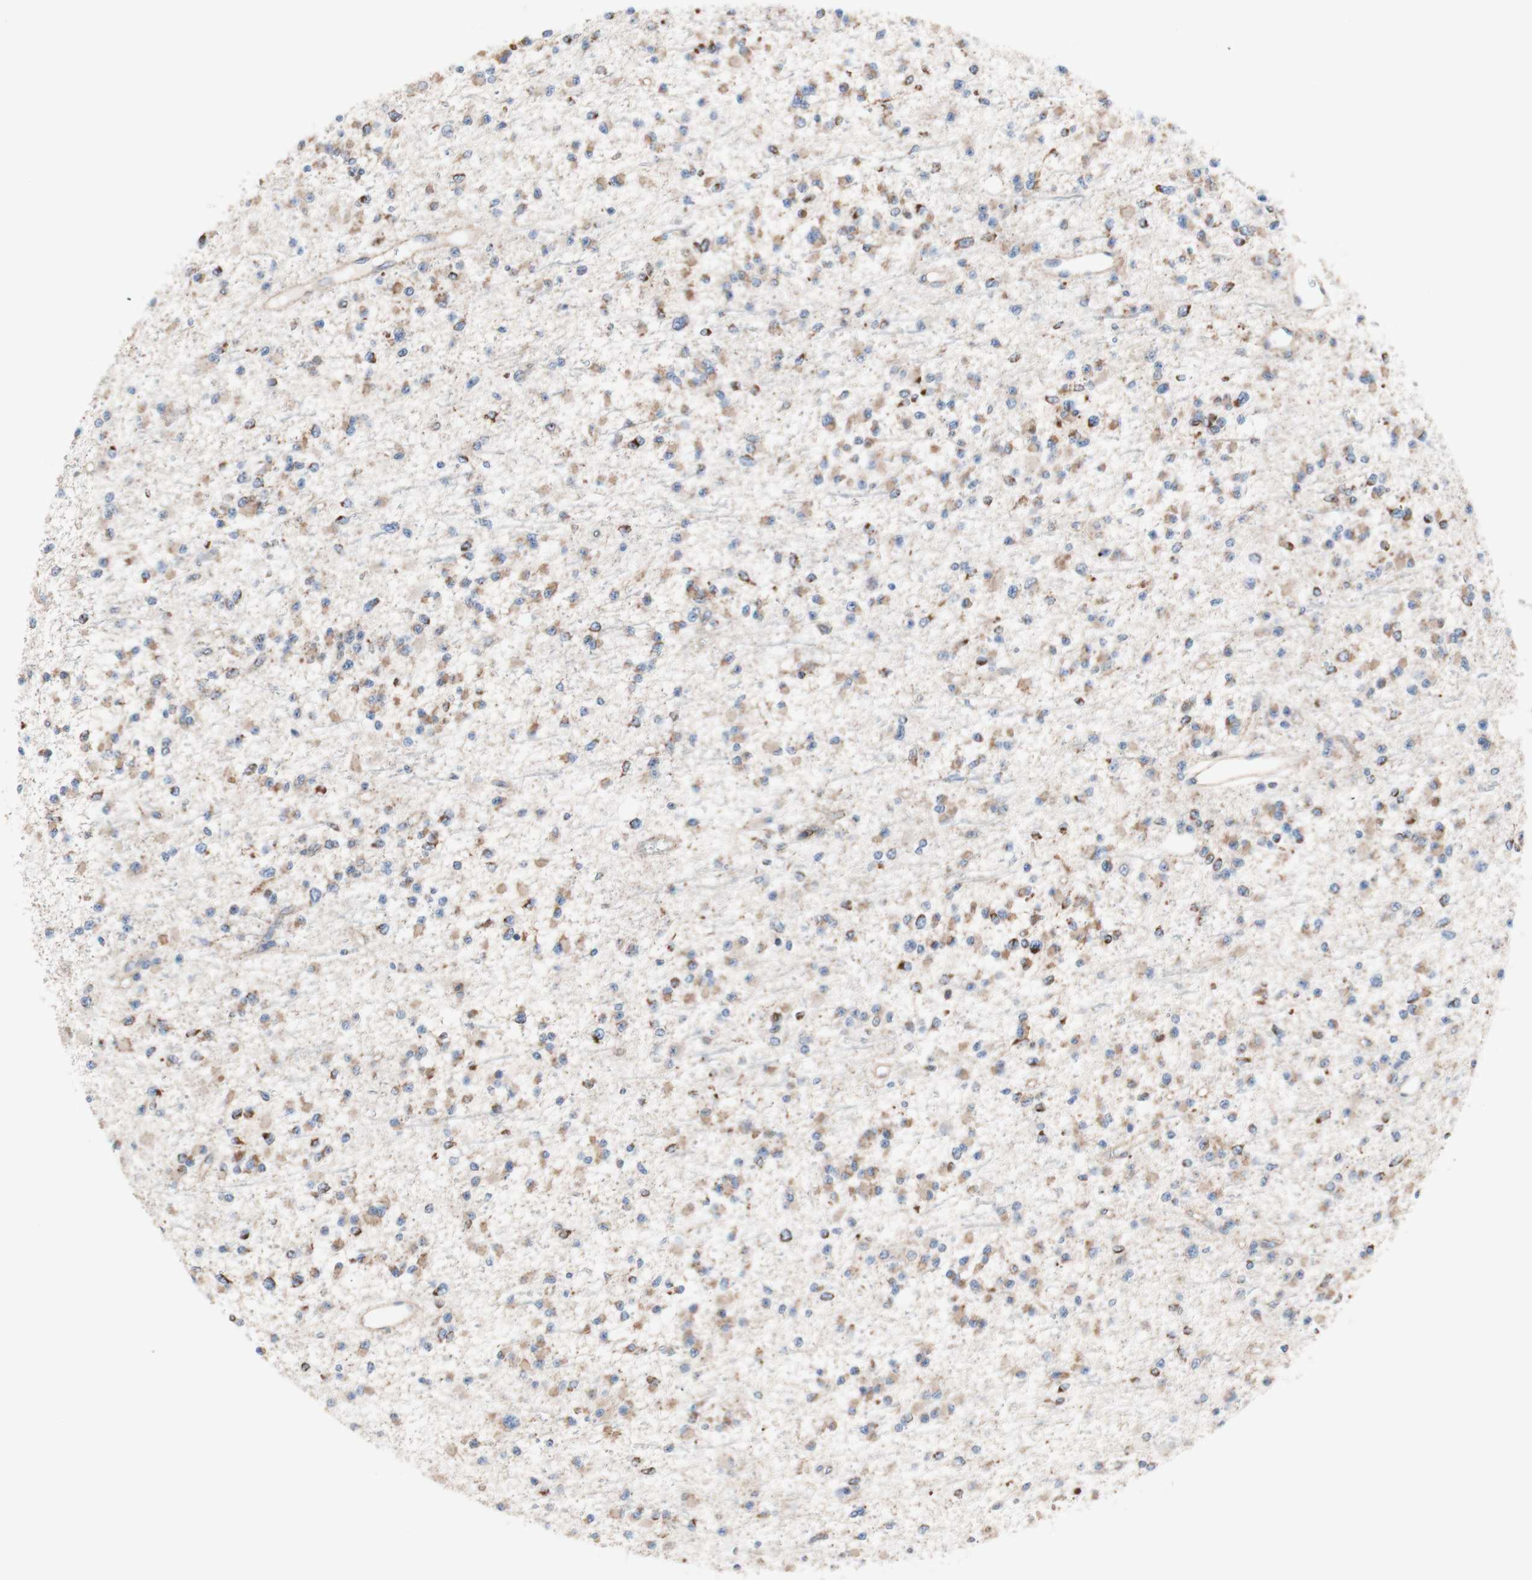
{"staining": {"intensity": "moderate", "quantity": "25%-75%", "location": "cytoplasmic/membranous"}, "tissue": "glioma", "cell_type": "Tumor cells", "image_type": "cancer", "snomed": [{"axis": "morphology", "description": "Glioma, malignant, Low grade"}, {"axis": "topography", "description": "Brain"}], "caption": "Malignant glioma (low-grade) stained with immunohistochemistry displays moderate cytoplasmic/membranous staining in approximately 25%-75% of tumor cells.", "gene": "FMR1", "patient": {"sex": "female", "age": 22}}